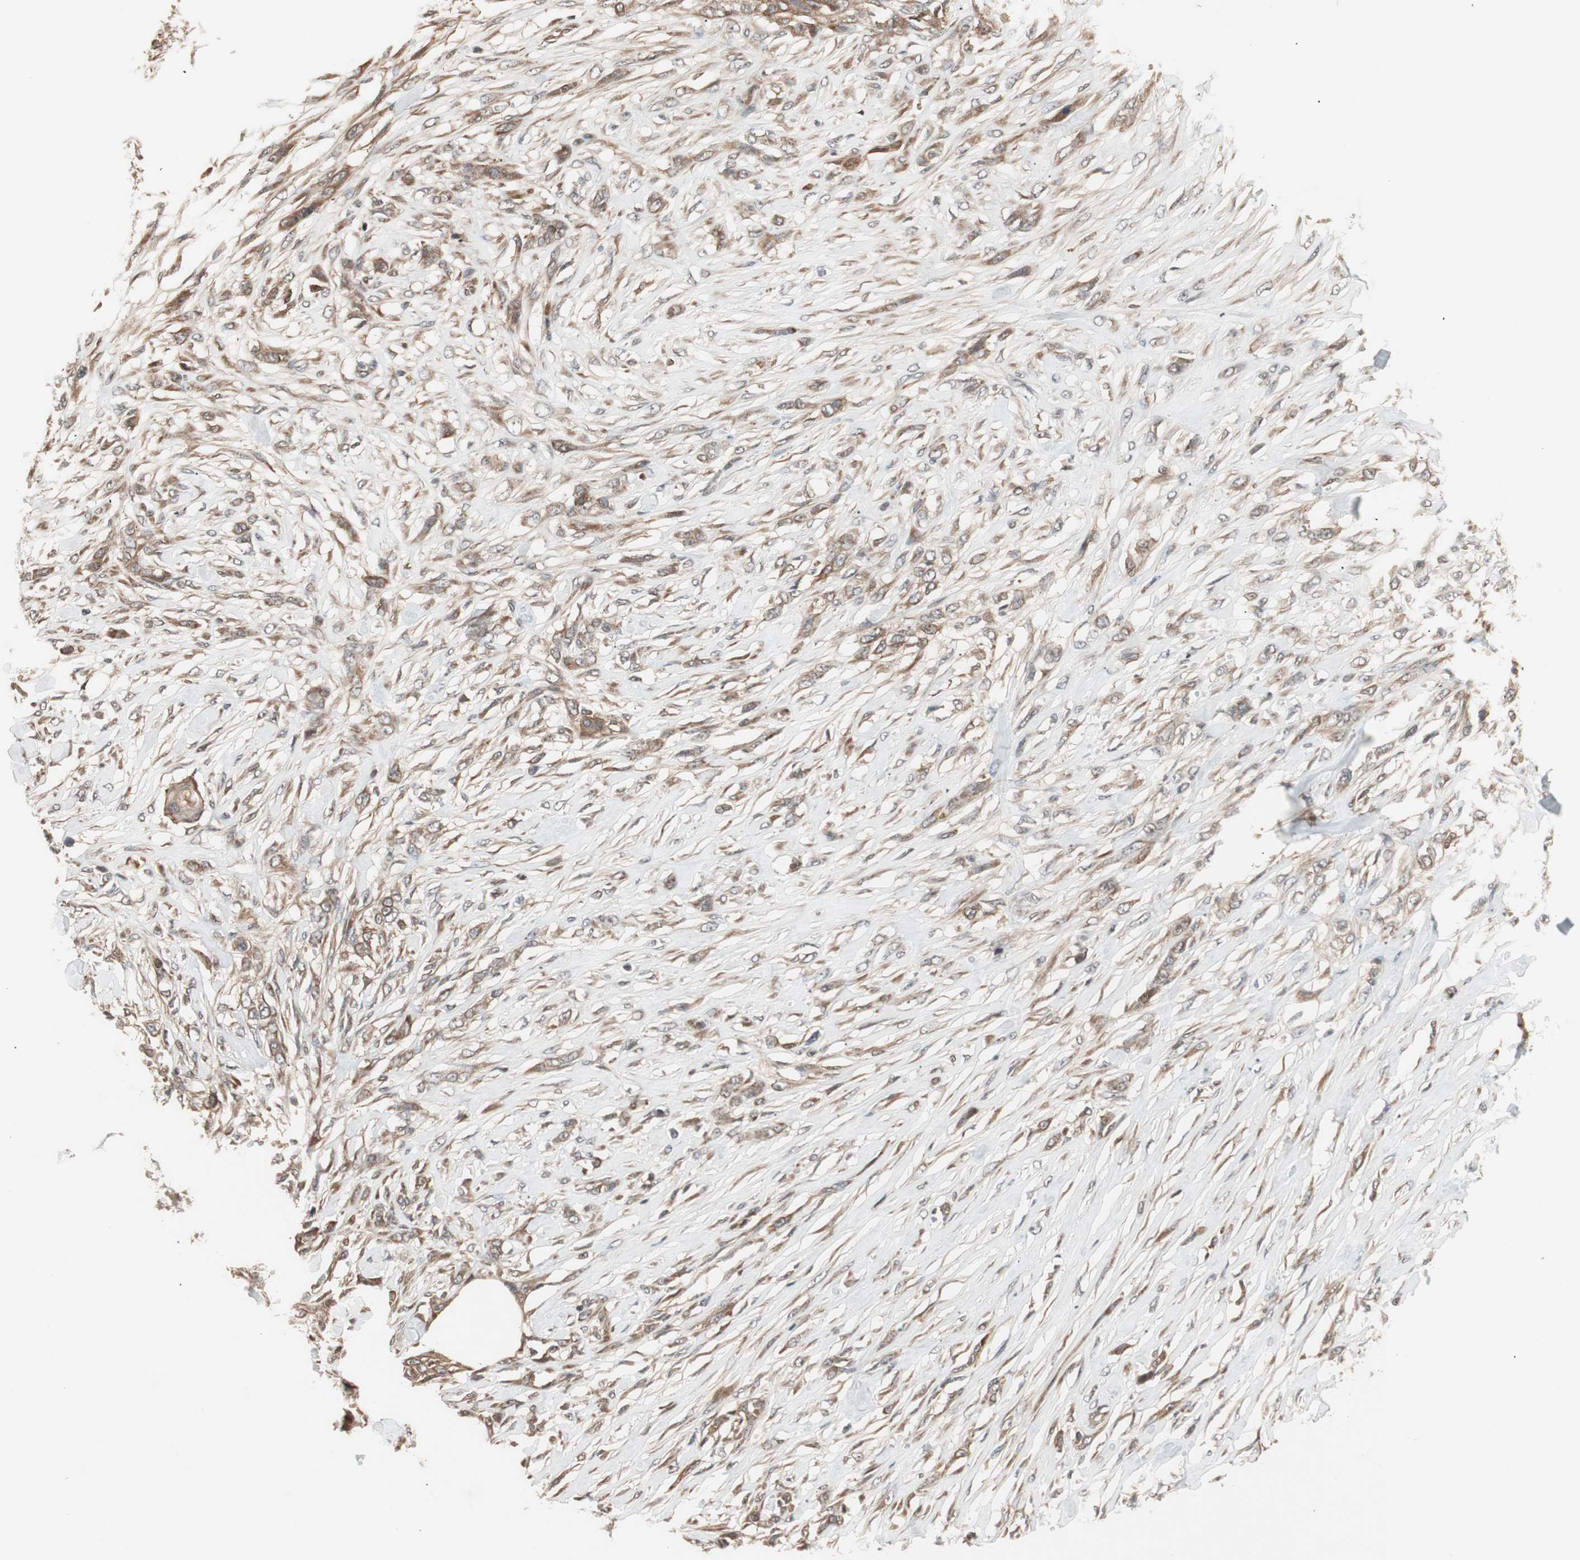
{"staining": {"intensity": "moderate", "quantity": ">75%", "location": "cytoplasmic/membranous"}, "tissue": "skin cancer", "cell_type": "Tumor cells", "image_type": "cancer", "snomed": [{"axis": "morphology", "description": "Squamous cell carcinoma, NOS"}, {"axis": "topography", "description": "Skin"}], "caption": "About >75% of tumor cells in human skin cancer display moderate cytoplasmic/membranous protein positivity as visualized by brown immunohistochemical staining.", "gene": "NF2", "patient": {"sex": "female", "age": 59}}